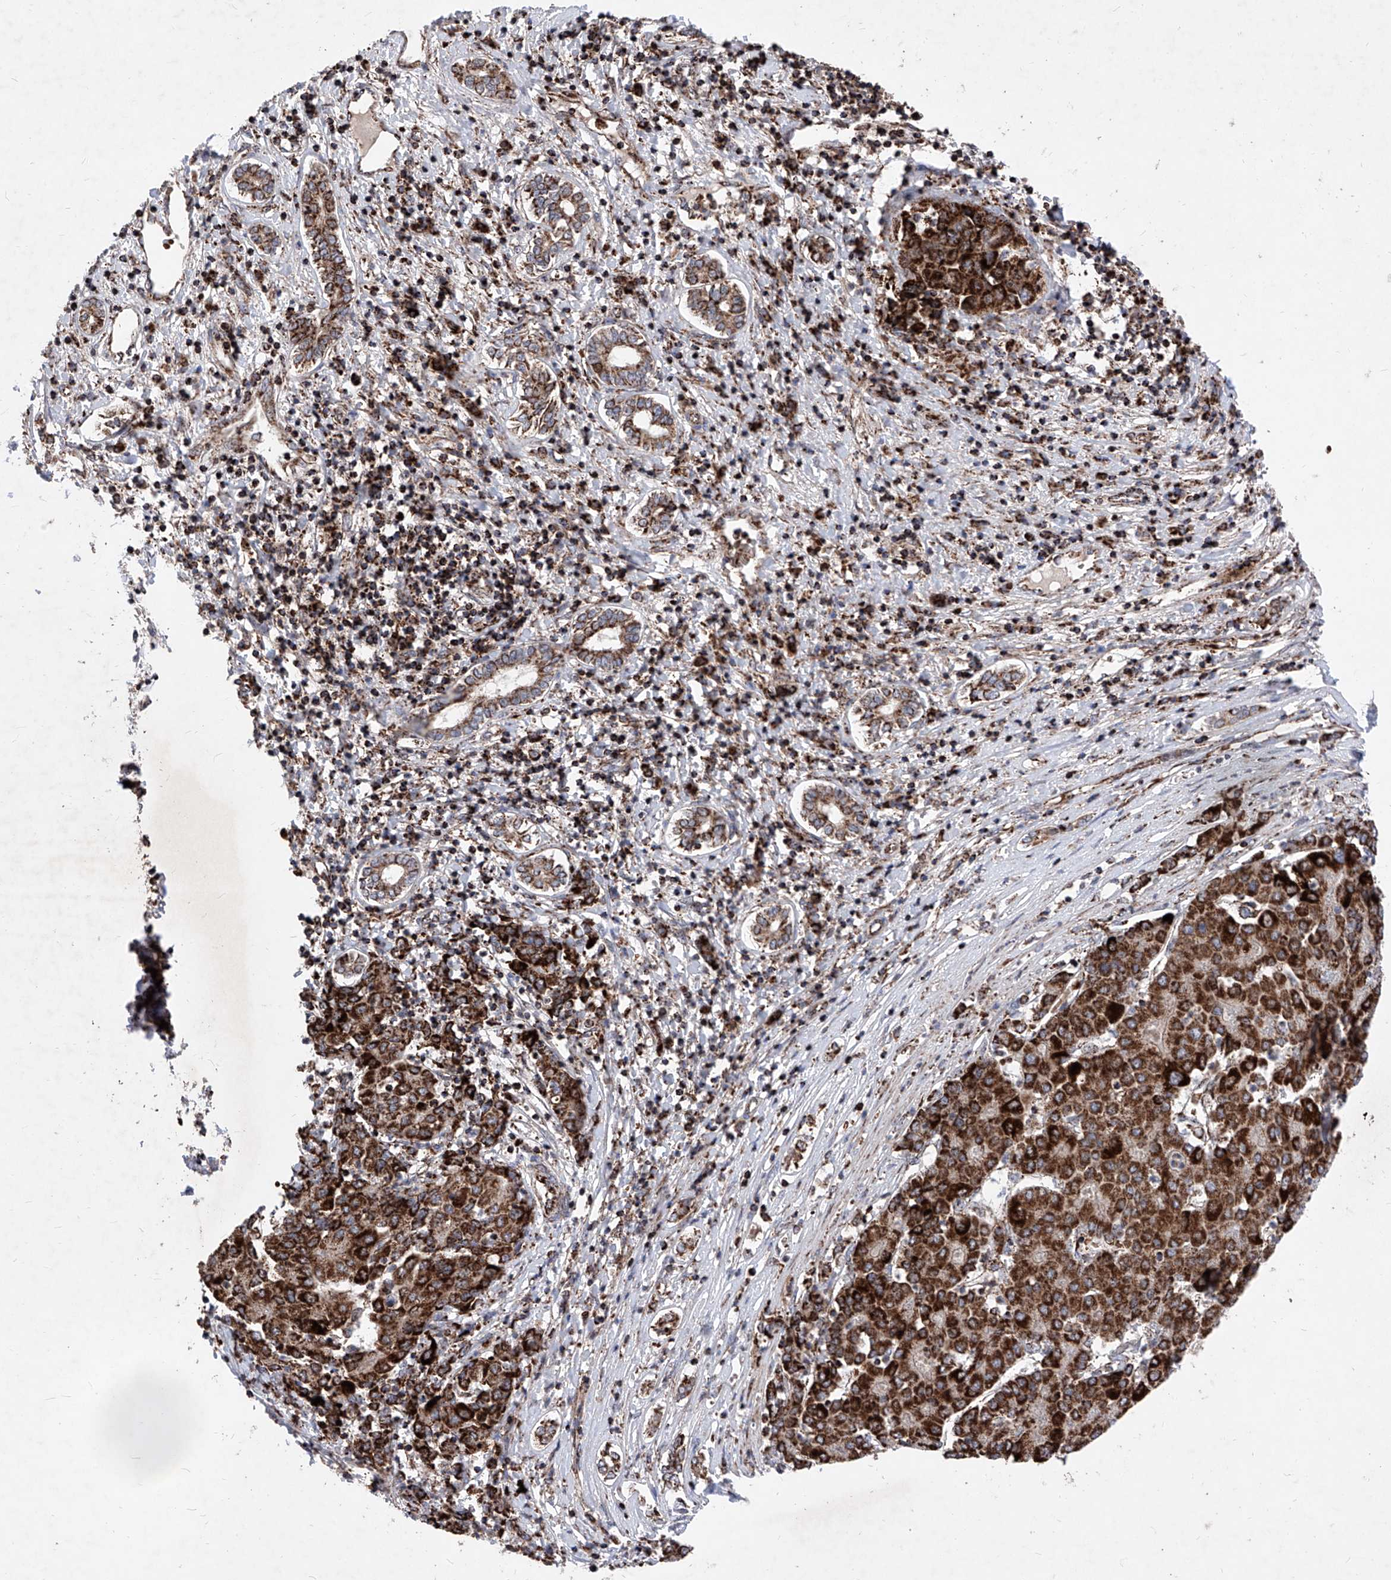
{"staining": {"intensity": "strong", "quantity": ">75%", "location": "cytoplasmic/membranous"}, "tissue": "liver cancer", "cell_type": "Tumor cells", "image_type": "cancer", "snomed": [{"axis": "morphology", "description": "Carcinoma, Hepatocellular, NOS"}, {"axis": "topography", "description": "Liver"}], "caption": "IHC (DAB (3,3'-diaminobenzidine)) staining of liver cancer reveals strong cytoplasmic/membranous protein staining in about >75% of tumor cells. The protein is stained brown, and the nuclei are stained in blue (DAB IHC with brightfield microscopy, high magnification).", "gene": "SEMA6A", "patient": {"sex": "male", "age": 65}}